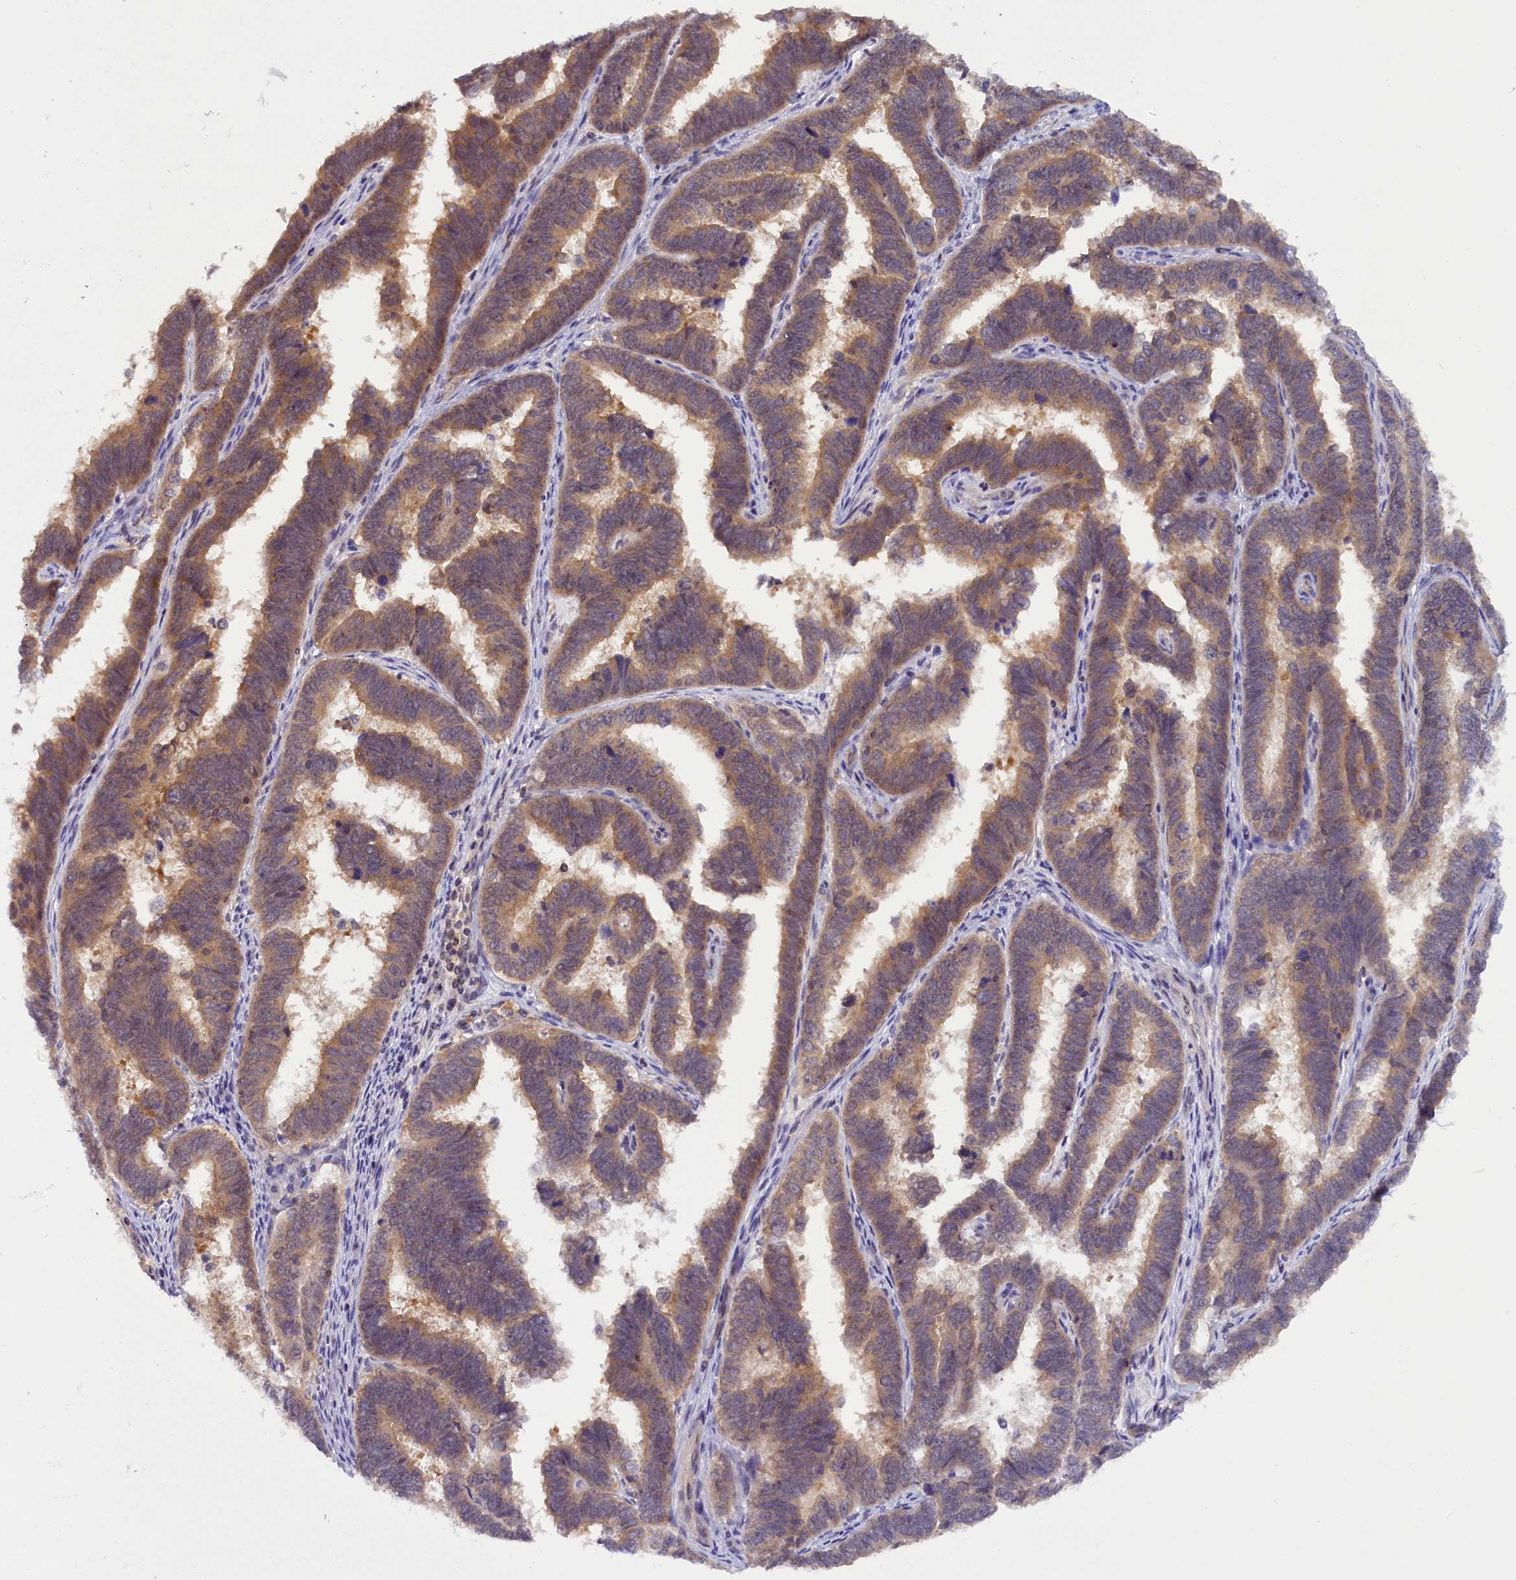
{"staining": {"intensity": "moderate", "quantity": ">75%", "location": "cytoplasmic/membranous"}, "tissue": "endometrial cancer", "cell_type": "Tumor cells", "image_type": "cancer", "snomed": [{"axis": "morphology", "description": "Adenocarcinoma, NOS"}, {"axis": "topography", "description": "Endometrium"}], "caption": "Endometrial adenocarcinoma stained with DAB (3,3'-diaminobenzidine) IHC demonstrates medium levels of moderate cytoplasmic/membranous staining in approximately >75% of tumor cells.", "gene": "TBCB", "patient": {"sex": "female", "age": 75}}